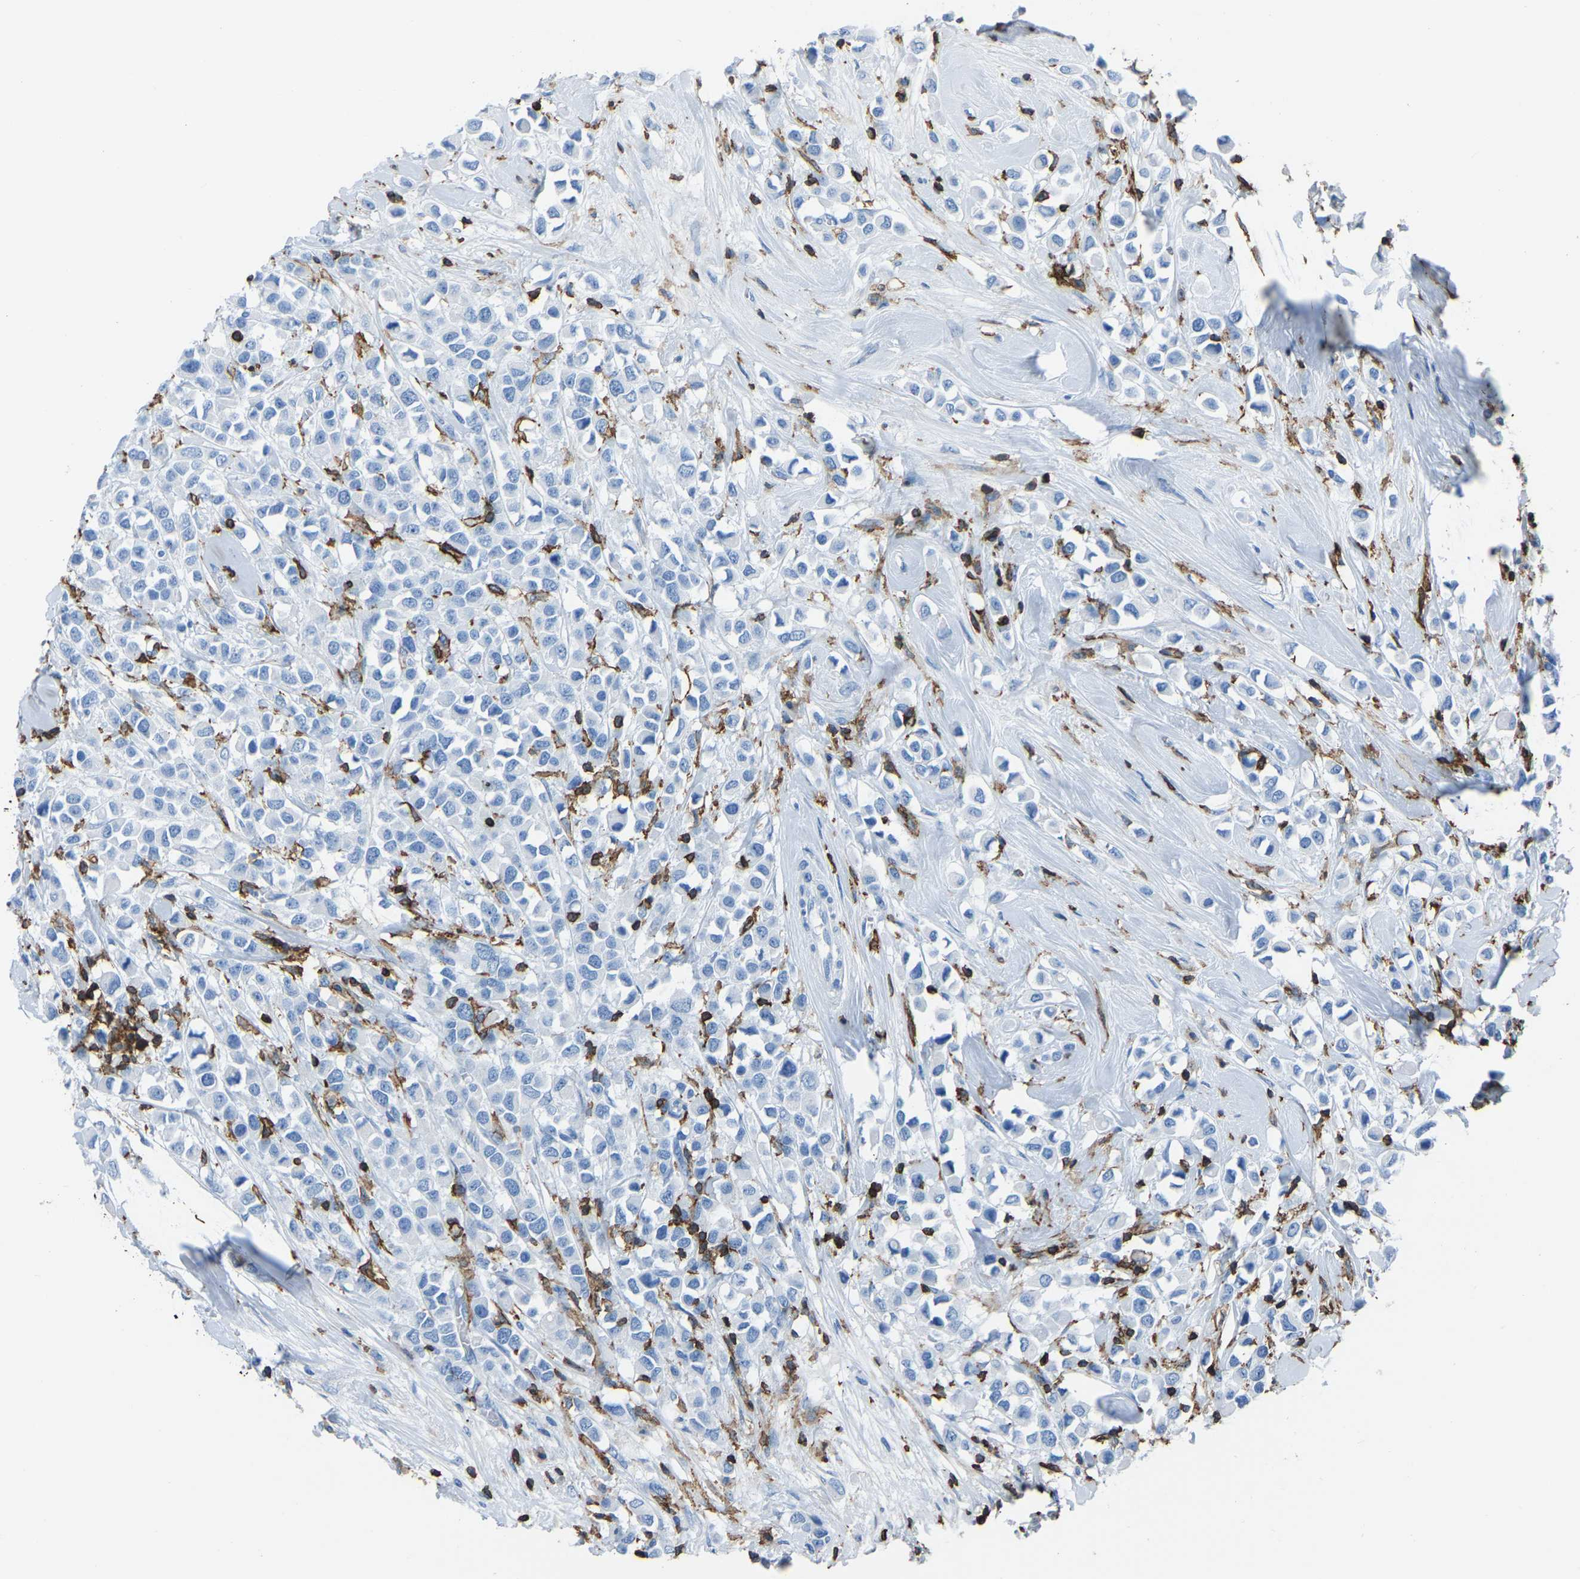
{"staining": {"intensity": "negative", "quantity": "none", "location": "none"}, "tissue": "breast cancer", "cell_type": "Tumor cells", "image_type": "cancer", "snomed": [{"axis": "morphology", "description": "Duct carcinoma"}, {"axis": "topography", "description": "Breast"}], "caption": "Tumor cells show no significant positivity in breast cancer.", "gene": "LSP1", "patient": {"sex": "female", "age": 61}}